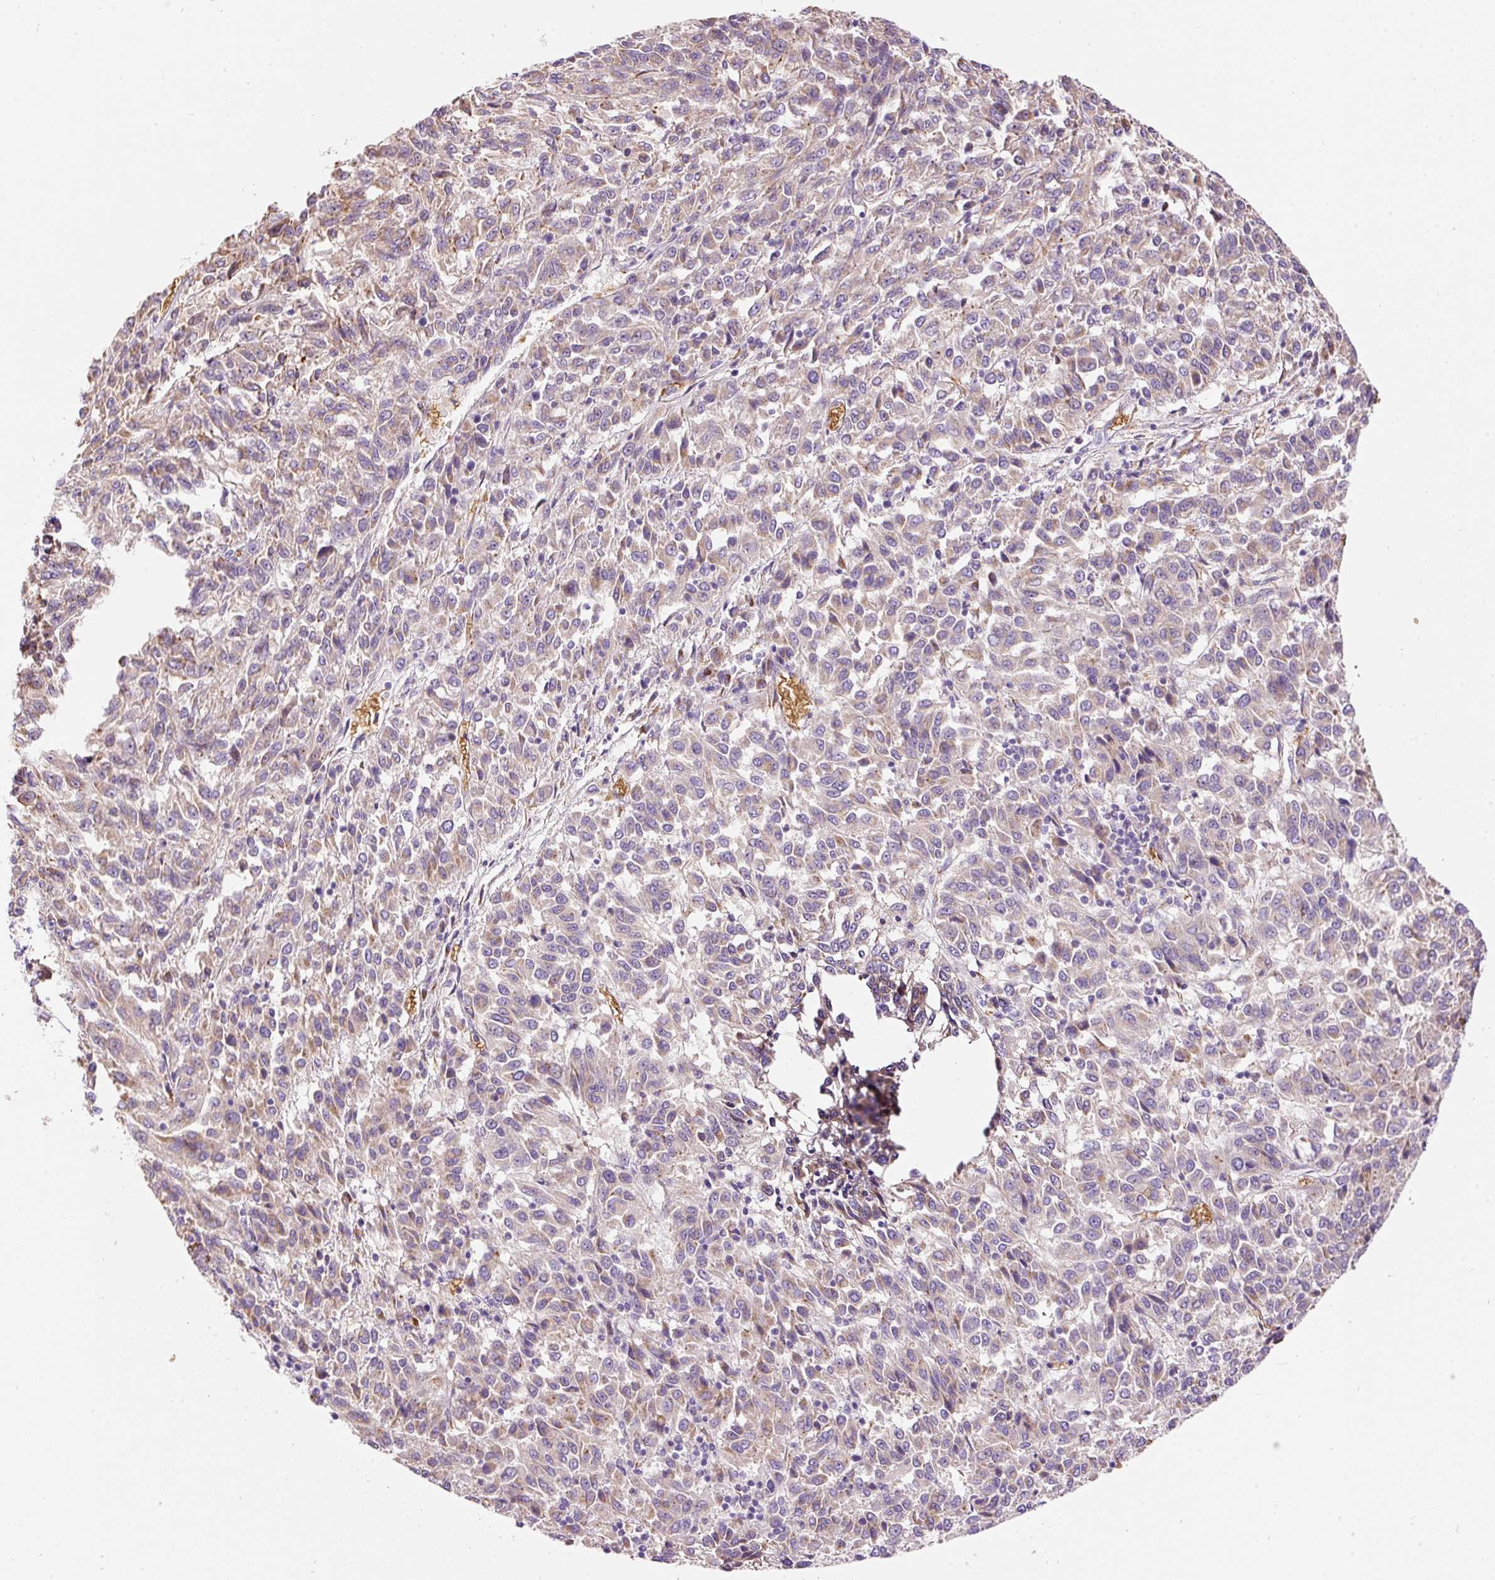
{"staining": {"intensity": "weak", "quantity": ">75%", "location": "cytoplasmic/membranous"}, "tissue": "melanoma", "cell_type": "Tumor cells", "image_type": "cancer", "snomed": [{"axis": "morphology", "description": "Malignant melanoma, Metastatic site"}, {"axis": "topography", "description": "Lung"}], "caption": "Immunohistochemical staining of human melanoma shows low levels of weak cytoplasmic/membranous positivity in about >75% of tumor cells.", "gene": "PRRC2A", "patient": {"sex": "male", "age": 64}}